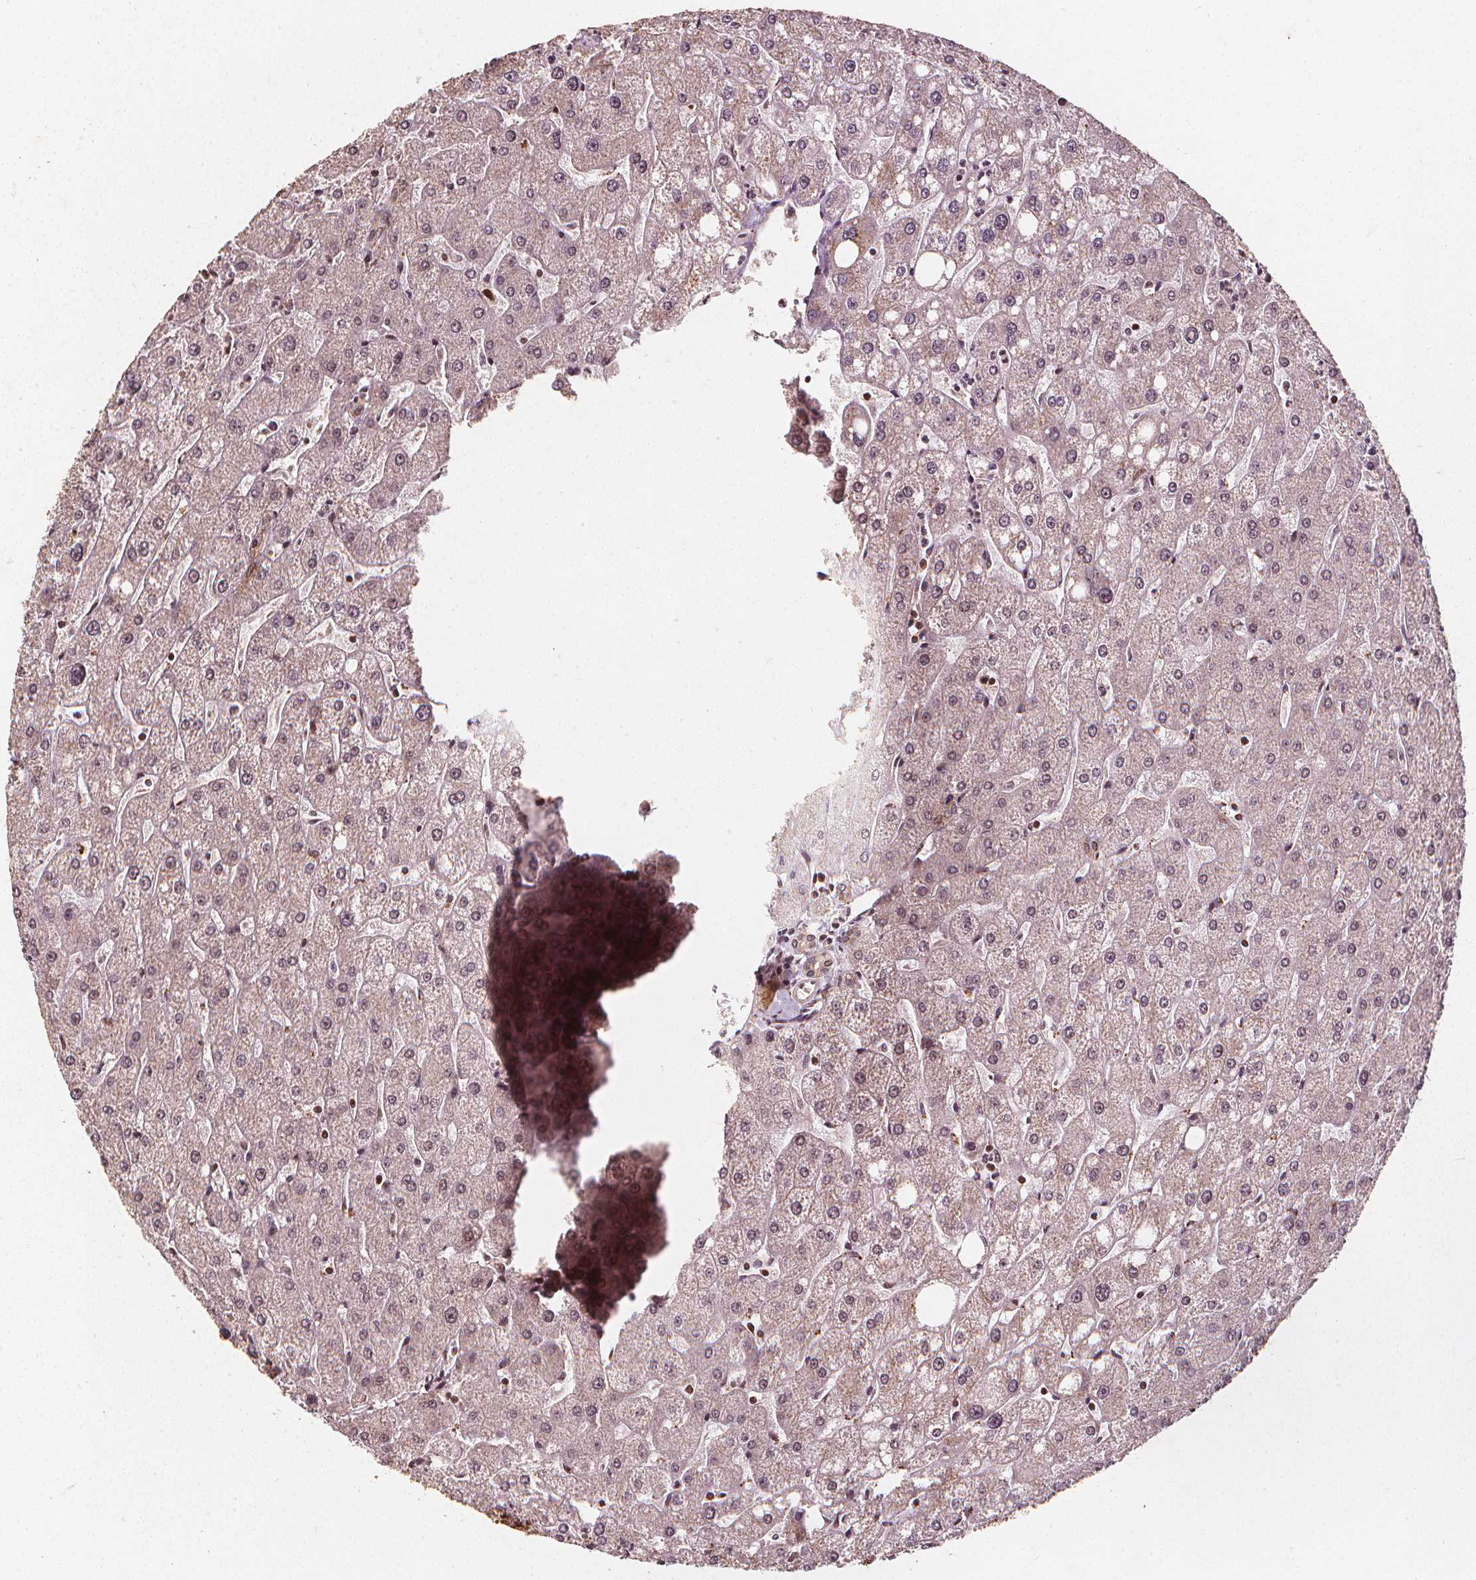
{"staining": {"intensity": "weak", "quantity": ">75%", "location": "nuclear"}, "tissue": "liver", "cell_type": "Cholangiocytes", "image_type": "normal", "snomed": [{"axis": "morphology", "description": "Normal tissue, NOS"}, {"axis": "topography", "description": "Liver"}], "caption": "Cholangiocytes show weak nuclear staining in about >75% of cells in benign liver.", "gene": "SMN1", "patient": {"sex": "male", "age": 67}}